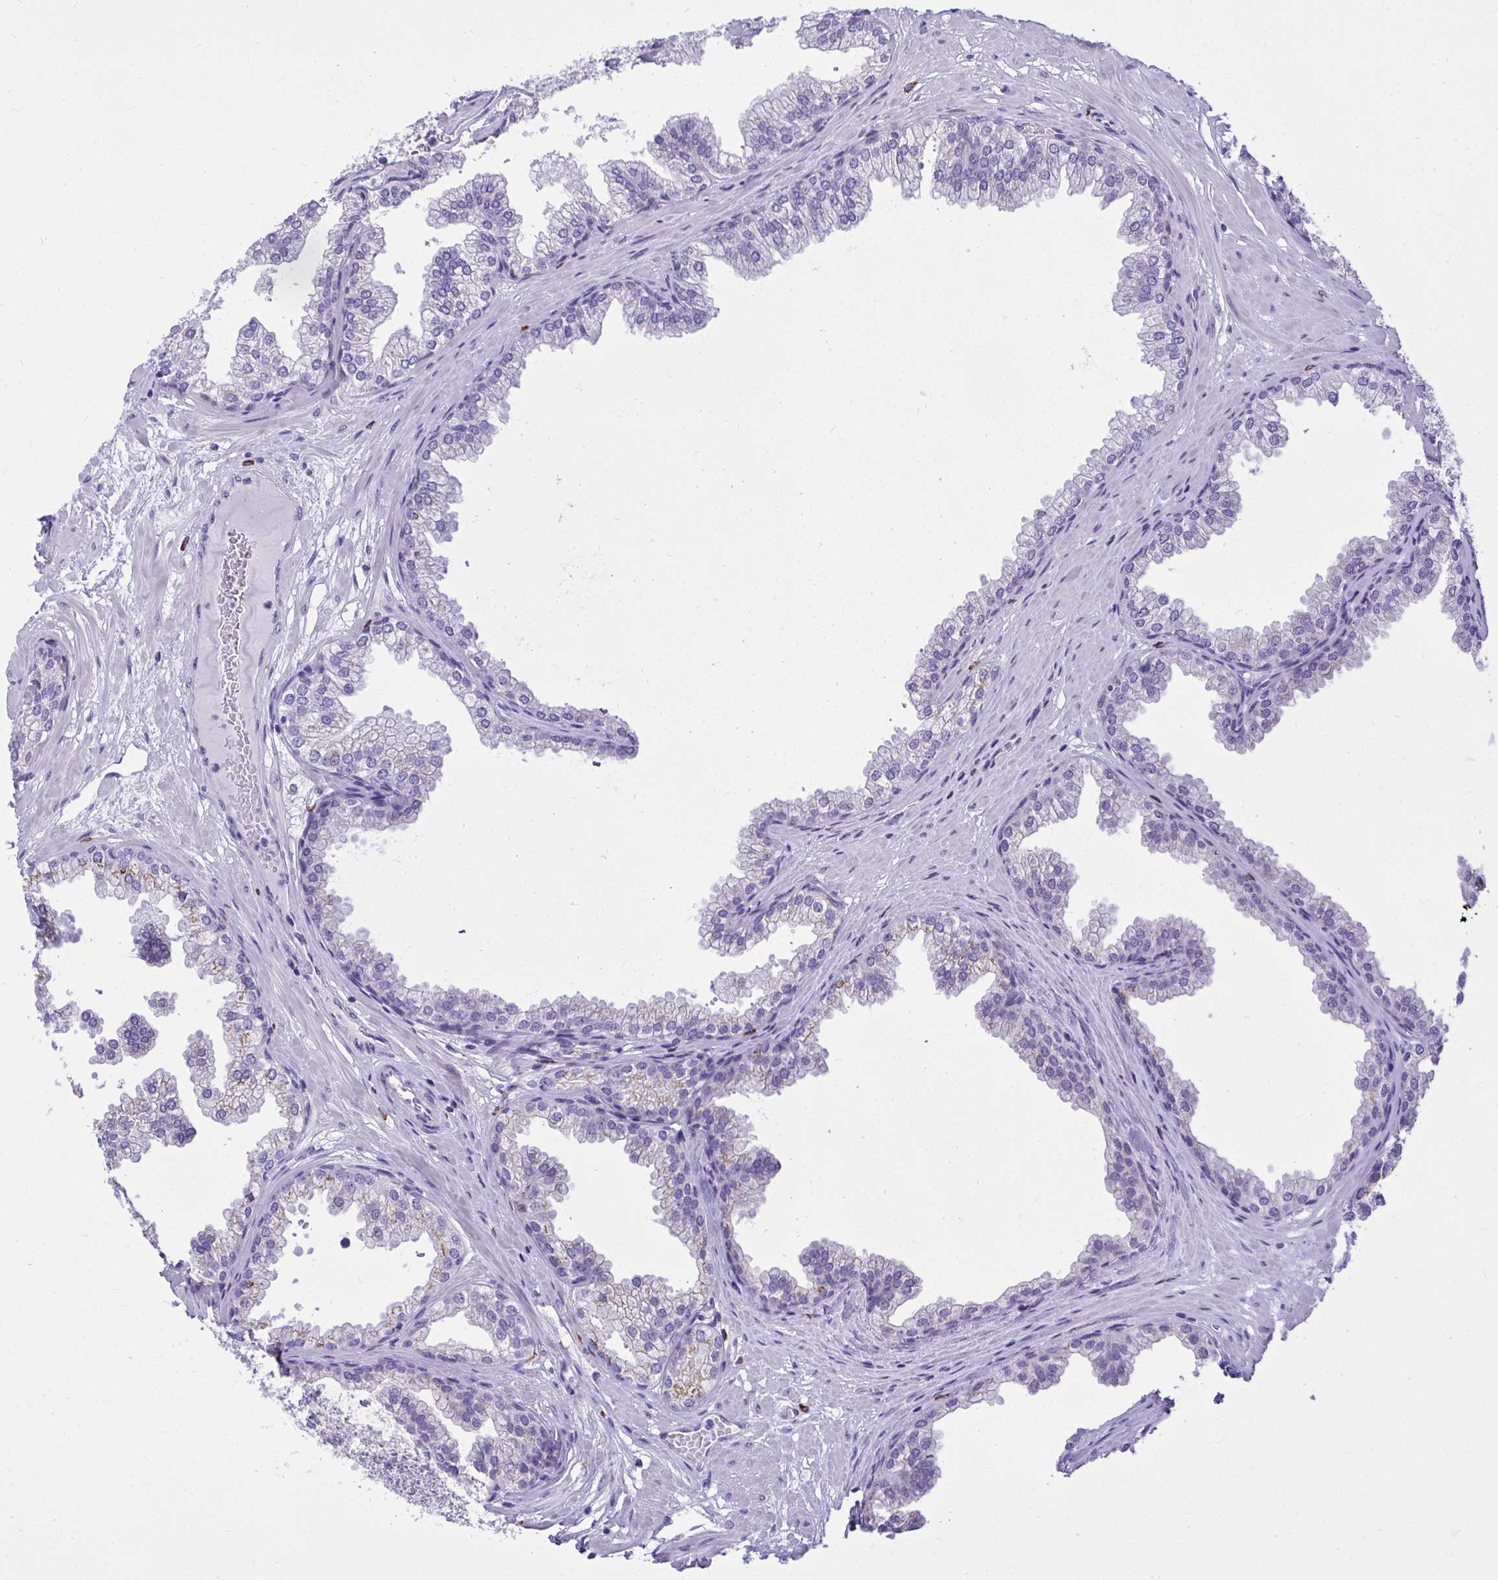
{"staining": {"intensity": "negative", "quantity": "none", "location": "none"}, "tissue": "prostate", "cell_type": "Glandular cells", "image_type": "normal", "snomed": [{"axis": "morphology", "description": "Normal tissue, NOS"}, {"axis": "topography", "description": "Prostate"}], "caption": "DAB immunohistochemical staining of unremarkable human prostate shows no significant staining in glandular cells.", "gene": "PSD", "patient": {"sex": "male", "age": 37}}